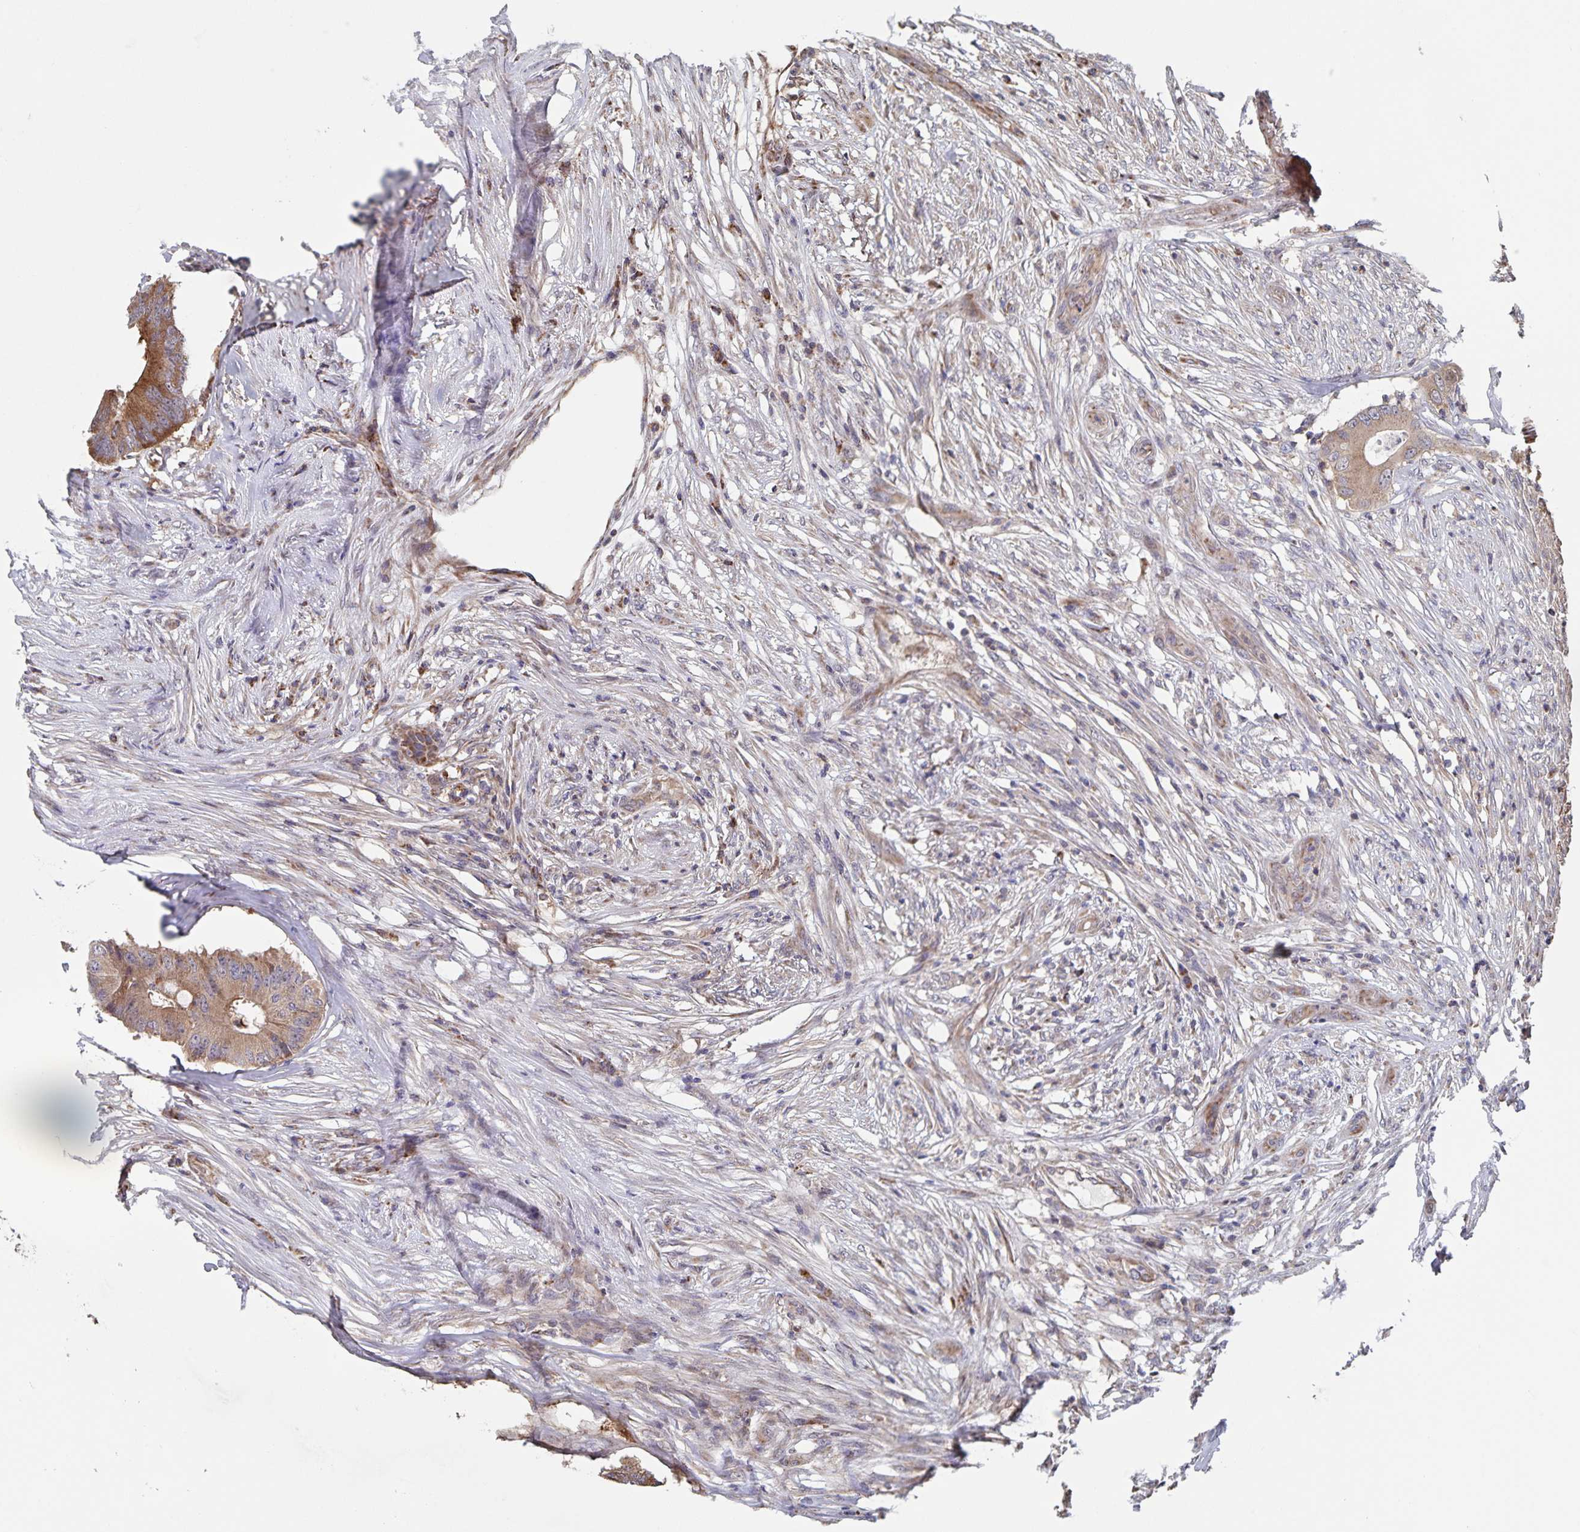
{"staining": {"intensity": "moderate", "quantity": ">75%", "location": "cytoplasmic/membranous"}, "tissue": "colorectal cancer", "cell_type": "Tumor cells", "image_type": "cancer", "snomed": [{"axis": "morphology", "description": "Adenocarcinoma, NOS"}, {"axis": "topography", "description": "Colon"}], "caption": "Moderate cytoplasmic/membranous protein staining is present in about >75% of tumor cells in colorectal cancer.", "gene": "ACACA", "patient": {"sex": "male", "age": 71}}